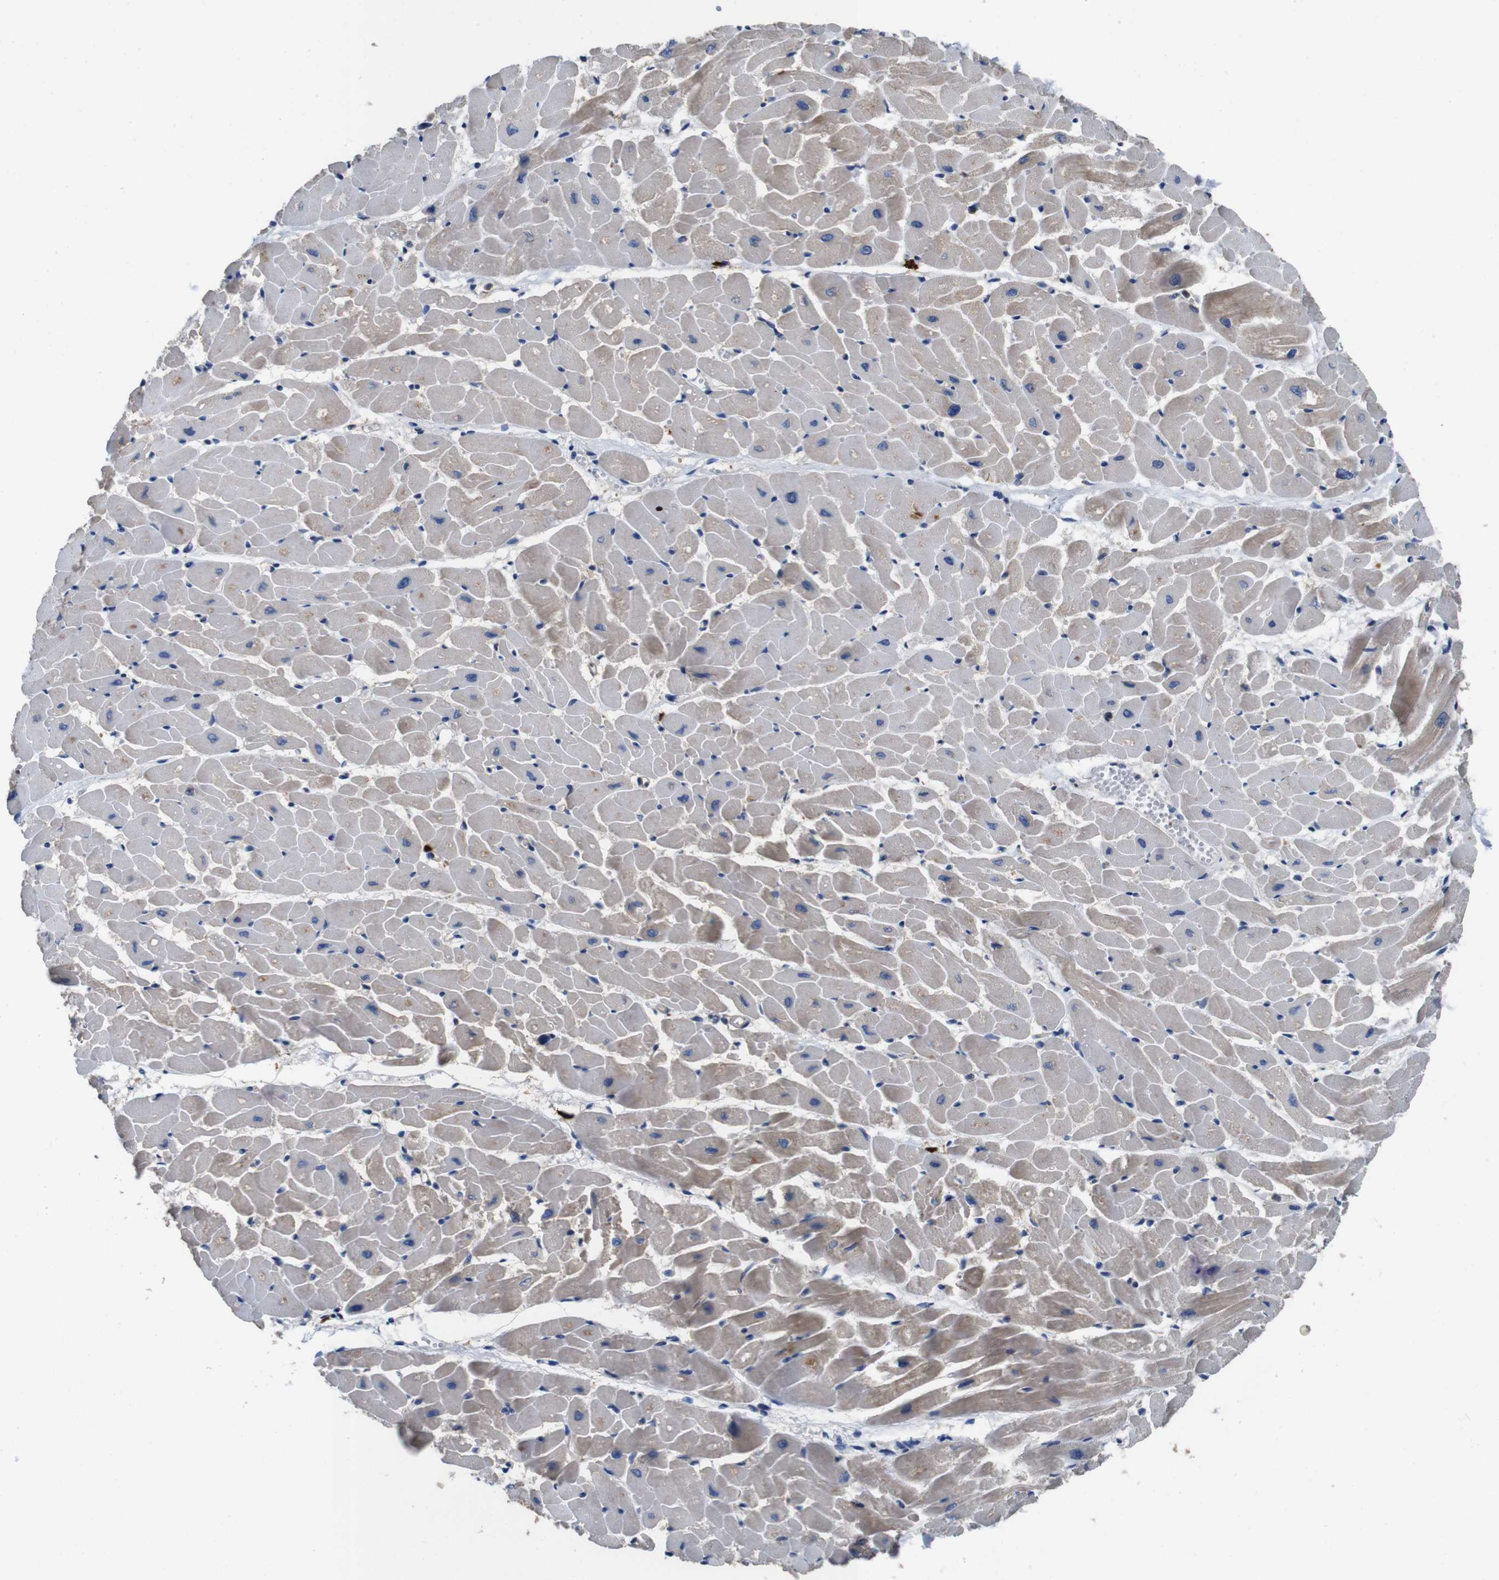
{"staining": {"intensity": "moderate", "quantity": "<25%", "location": "cytoplasmic/membranous"}, "tissue": "heart muscle", "cell_type": "Cardiomyocytes", "image_type": "normal", "snomed": [{"axis": "morphology", "description": "Normal tissue, NOS"}, {"axis": "topography", "description": "Heart"}], "caption": "This photomicrograph exhibits IHC staining of unremarkable heart muscle, with low moderate cytoplasmic/membranous staining in approximately <25% of cardiomyocytes.", "gene": "GLIPR1", "patient": {"sex": "female", "age": 19}}